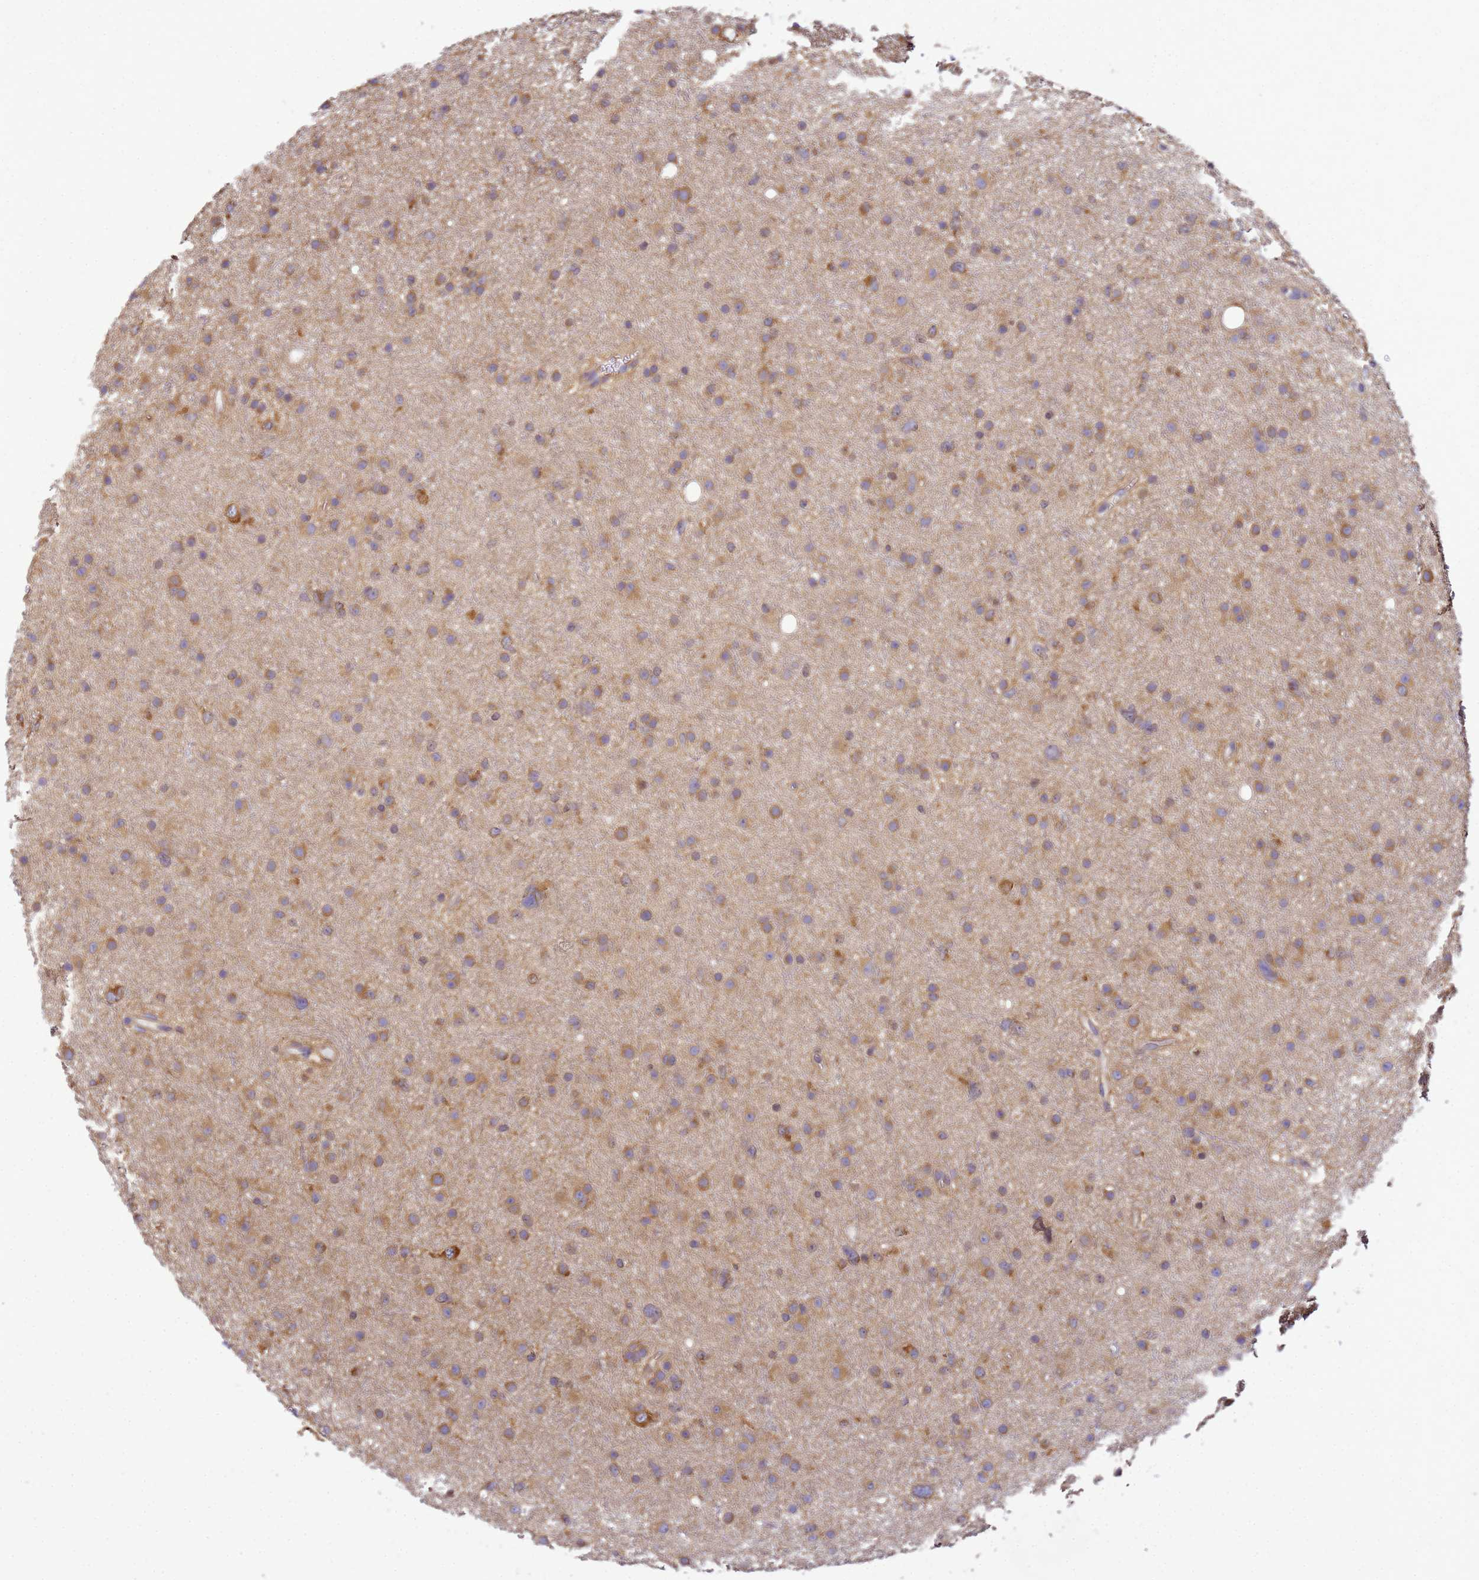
{"staining": {"intensity": "moderate", "quantity": ">75%", "location": "cytoplasmic/membranous"}, "tissue": "glioma", "cell_type": "Tumor cells", "image_type": "cancer", "snomed": [{"axis": "morphology", "description": "Glioma, malignant, Low grade"}, {"axis": "topography", "description": "Cerebral cortex"}], "caption": "Glioma was stained to show a protein in brown. There is medium levels of moderate cytoplasmic/membranous positivity in approximately >75% of tumor cells.", "gene": "NARS1", "patient": {"sex": "female", "age": 39}}